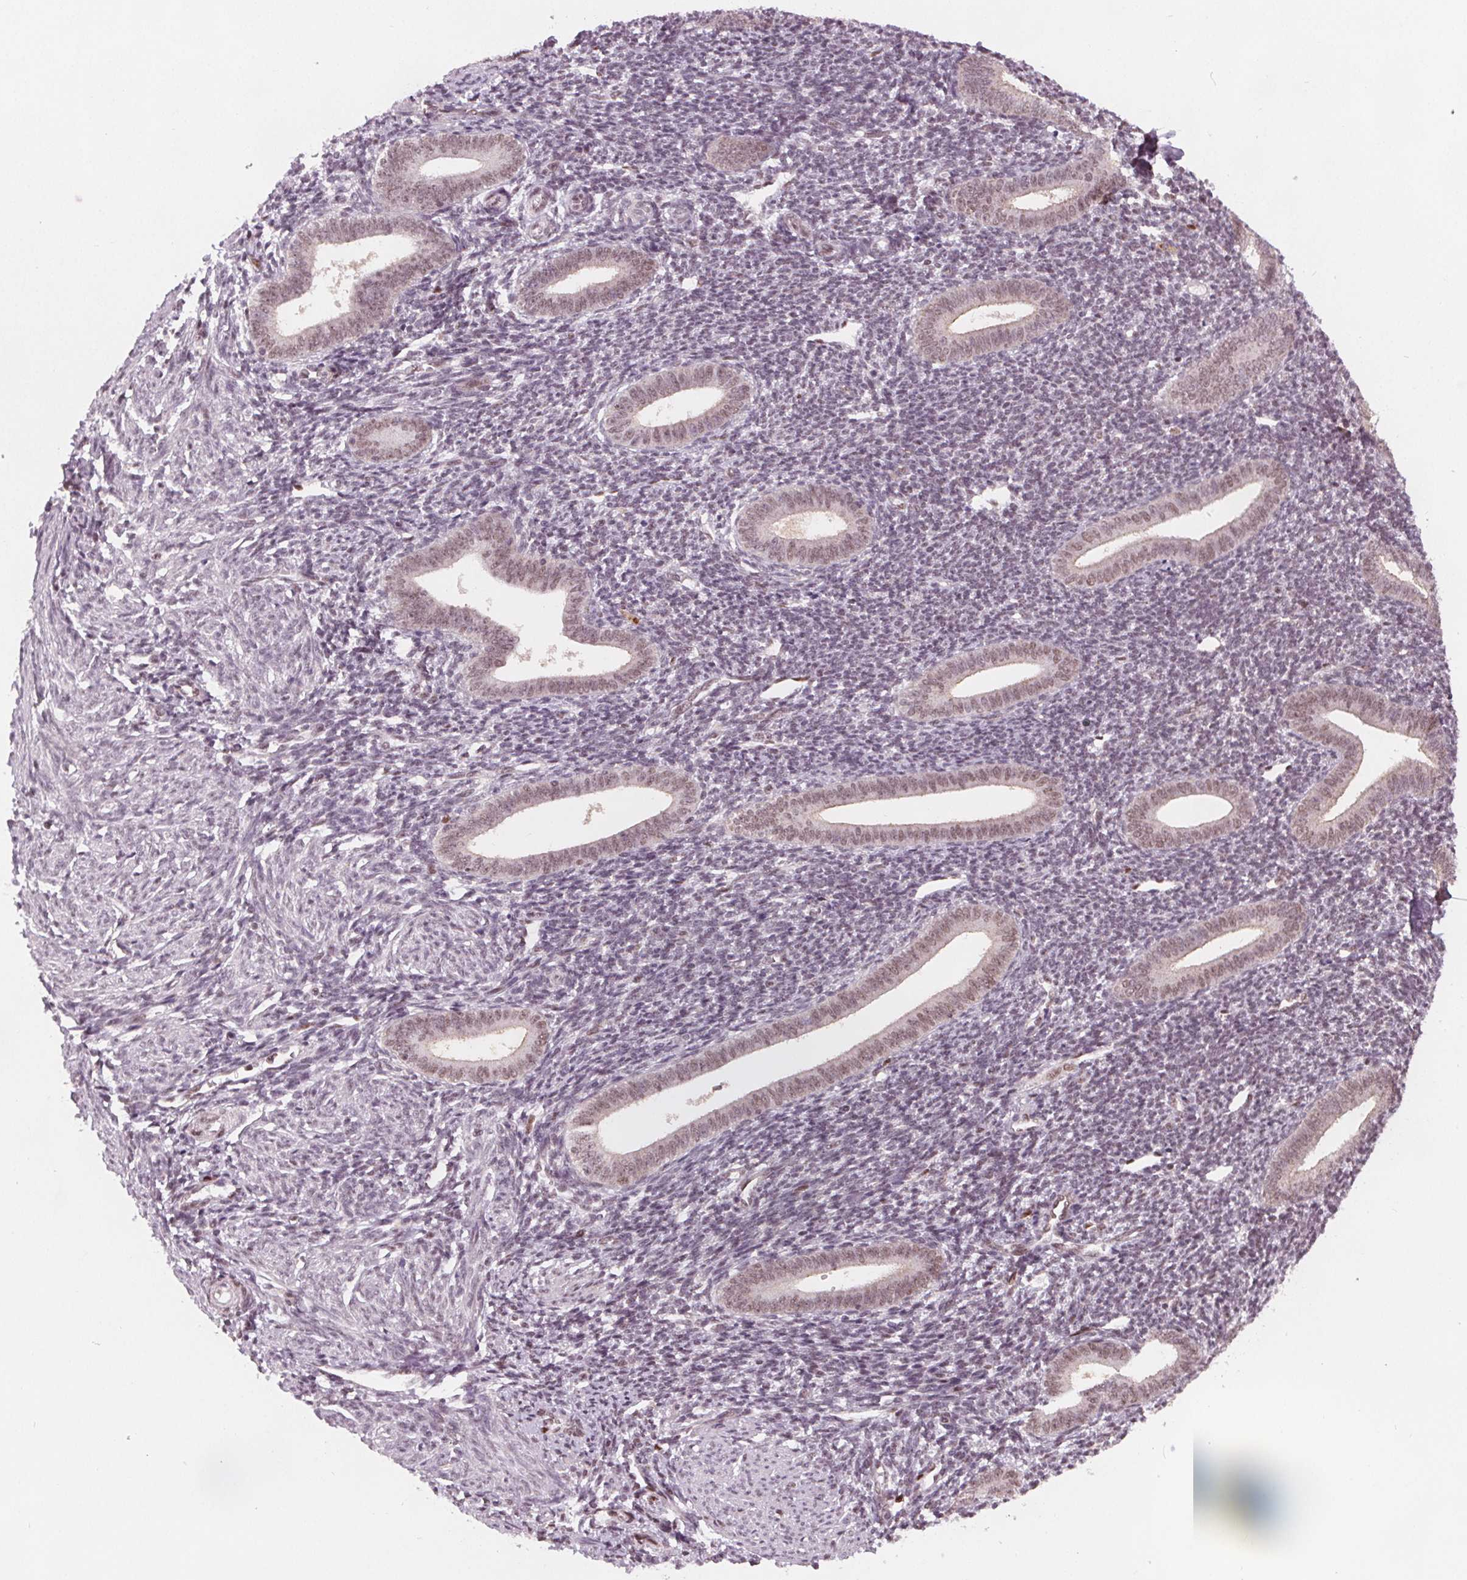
{"staining": {"intensity": "negative", "quantity": "none", "location": "none"}, "tissue": "endometrium", "cell_type": "Cells in endometrial stroma", "image_type": "normal", "snomed": [{"axis": "morphology", "description": "Normal tissue, NOS"}, {"axis": "topography", "description": "Endometrium"}], "caption": "Immunohistochemistry (IHC) micrograph of normal human endometrium stained for a protein (brown), which shows no expression in cells in endometrial stroma.", "gene": "DPM2", "patient": {"sex": "female", "age": 25}}